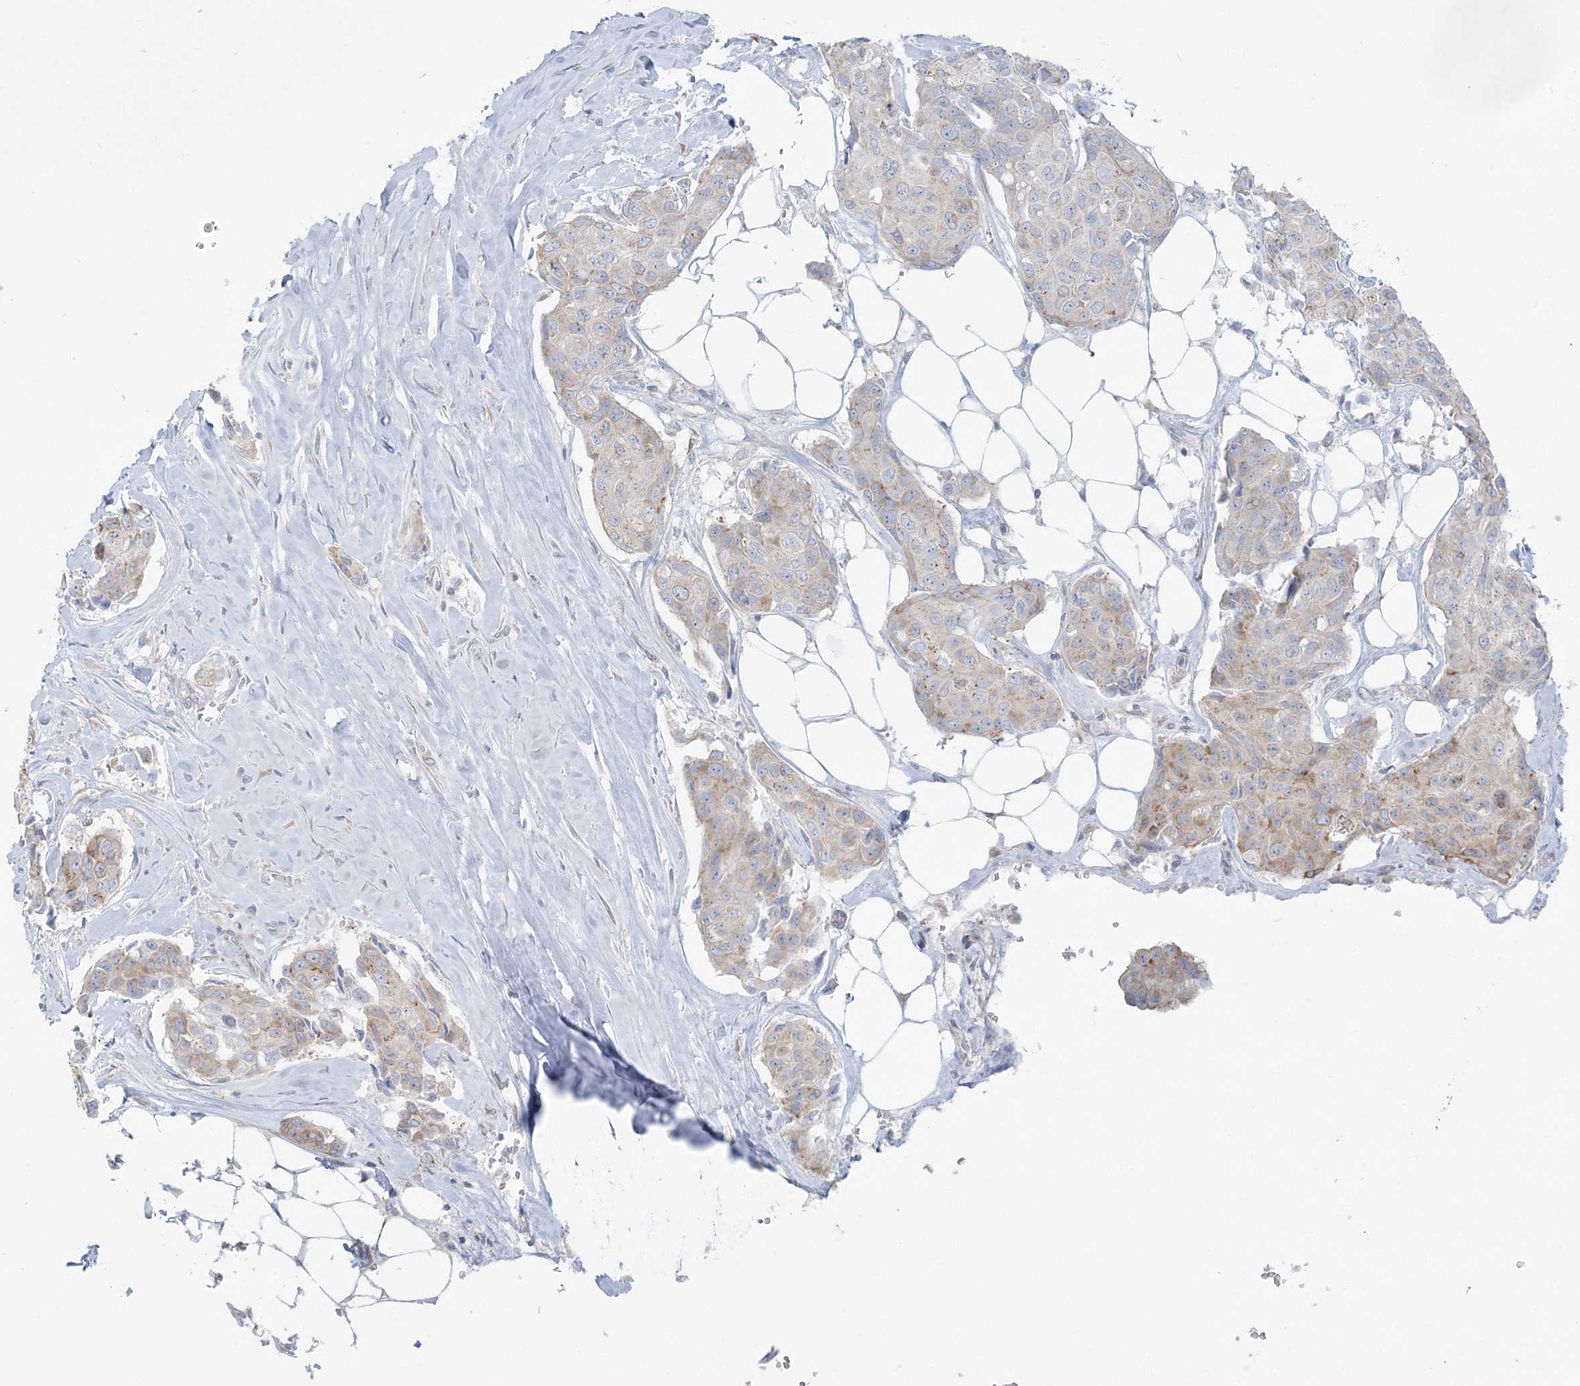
{"staining": {"intensity": "weak", "quantity": "<25%", "location": "cytoplasmic/membranous"}, "tissue": "breast cancer", "cell_type": "Tumor cells", "image_type": "cancer", "snomed": [{"axis": "morphology", "description": "Duct carcinoma"}, {"axis": "topography", "description": "Breast"}], "caption": "The immunohistochemistry (IHC) image has no significant expression in tumor cells of breast invasive ductal carcinoma tissue. (DAB (3,3'-diaminobenzidine) IHC visualized using brightfield microscopy, high magnification).", "gene": "CCNJ", "patient": {"sex": "female", "age": 80}}